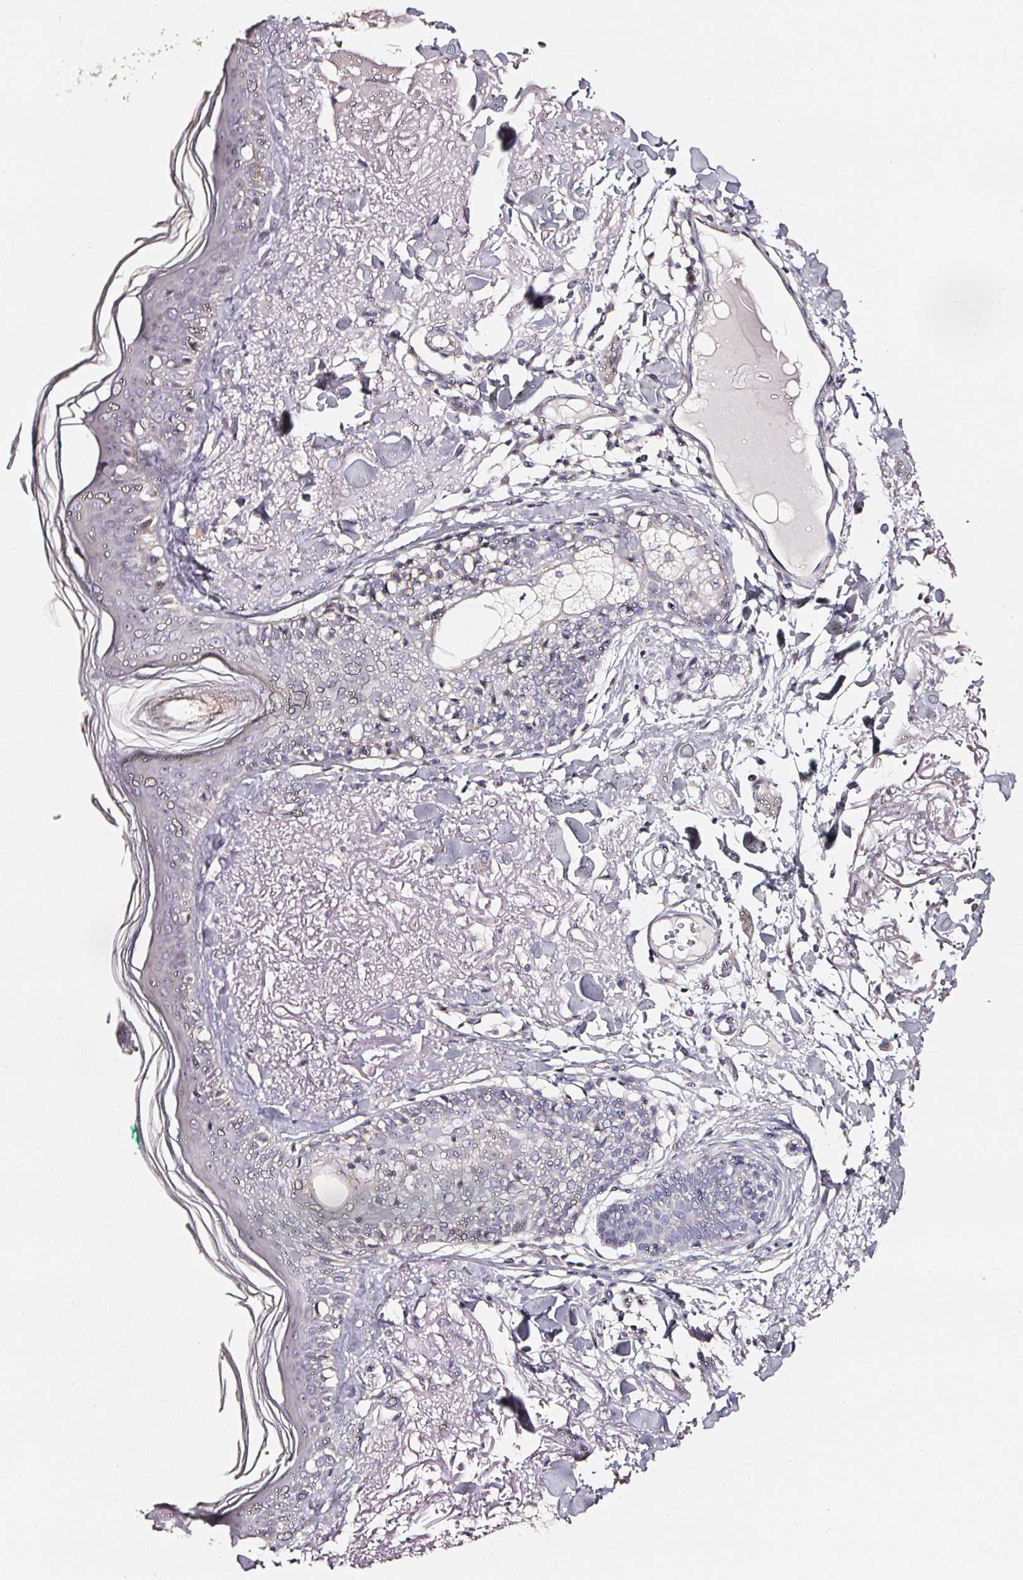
{"staining": {"intensity": "negative", "quantity": "none", "location": "none"}, "tissue": "skin", "cell_type": "Fibroblasts", "image_type": "normal", "snomed": [{"axis": "morphology", "description": "Normal tissue, NOS"}, {"axis": "morphology", "description": "Malignant melanoma, NOS"}, {"axis": "topography", "description": "Skin"}], "caption": "There is no significant expression in fibroblasts of skin. (Stains: DAB IHC with hematoxylin counter stain, Microscopy: brightfield microscopy at high magnification).", "gene": "NTRK1", "patient": {"sex": "male", "age": 80}}